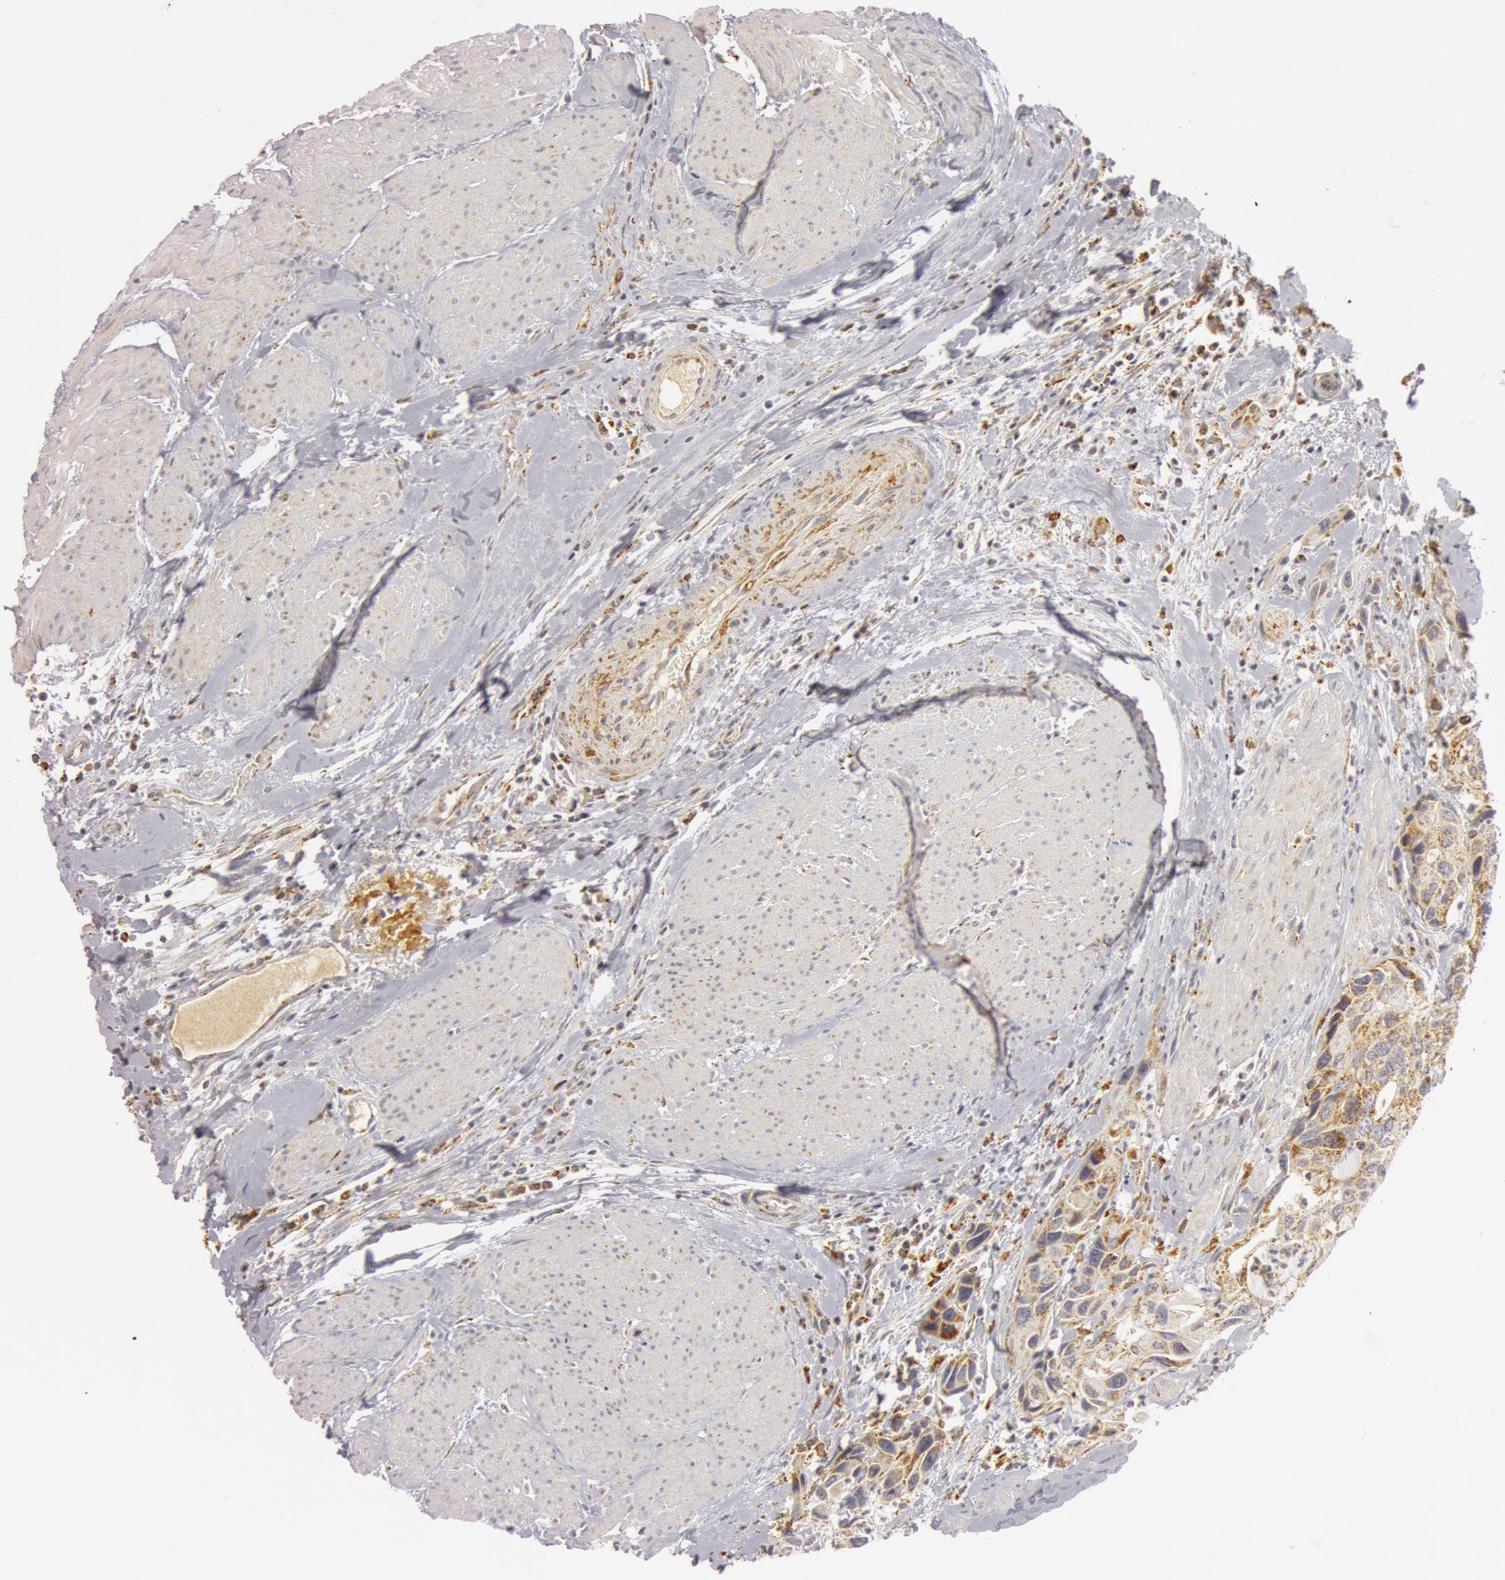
{"staining": {"intensity": "weak", "quantity": ">75%", "location": "cytoplasmic/membranous"}, "tissue": "urothelial cancer", "cell_type": "Tumor cells", "image_type": "cancer", "snomed": [{"axis": "morphology", "description": "Urothelial carcinoma, High grade"}, {"axis": "topography", "description": "Urinary bladder"}], "caption": "Protein staining shows weak cytoplasmic/membranous staining in about >75% of tumor cells in urothelial cancer.", "gene": "C7", "patient": {"sex": "male", "age": 66}}